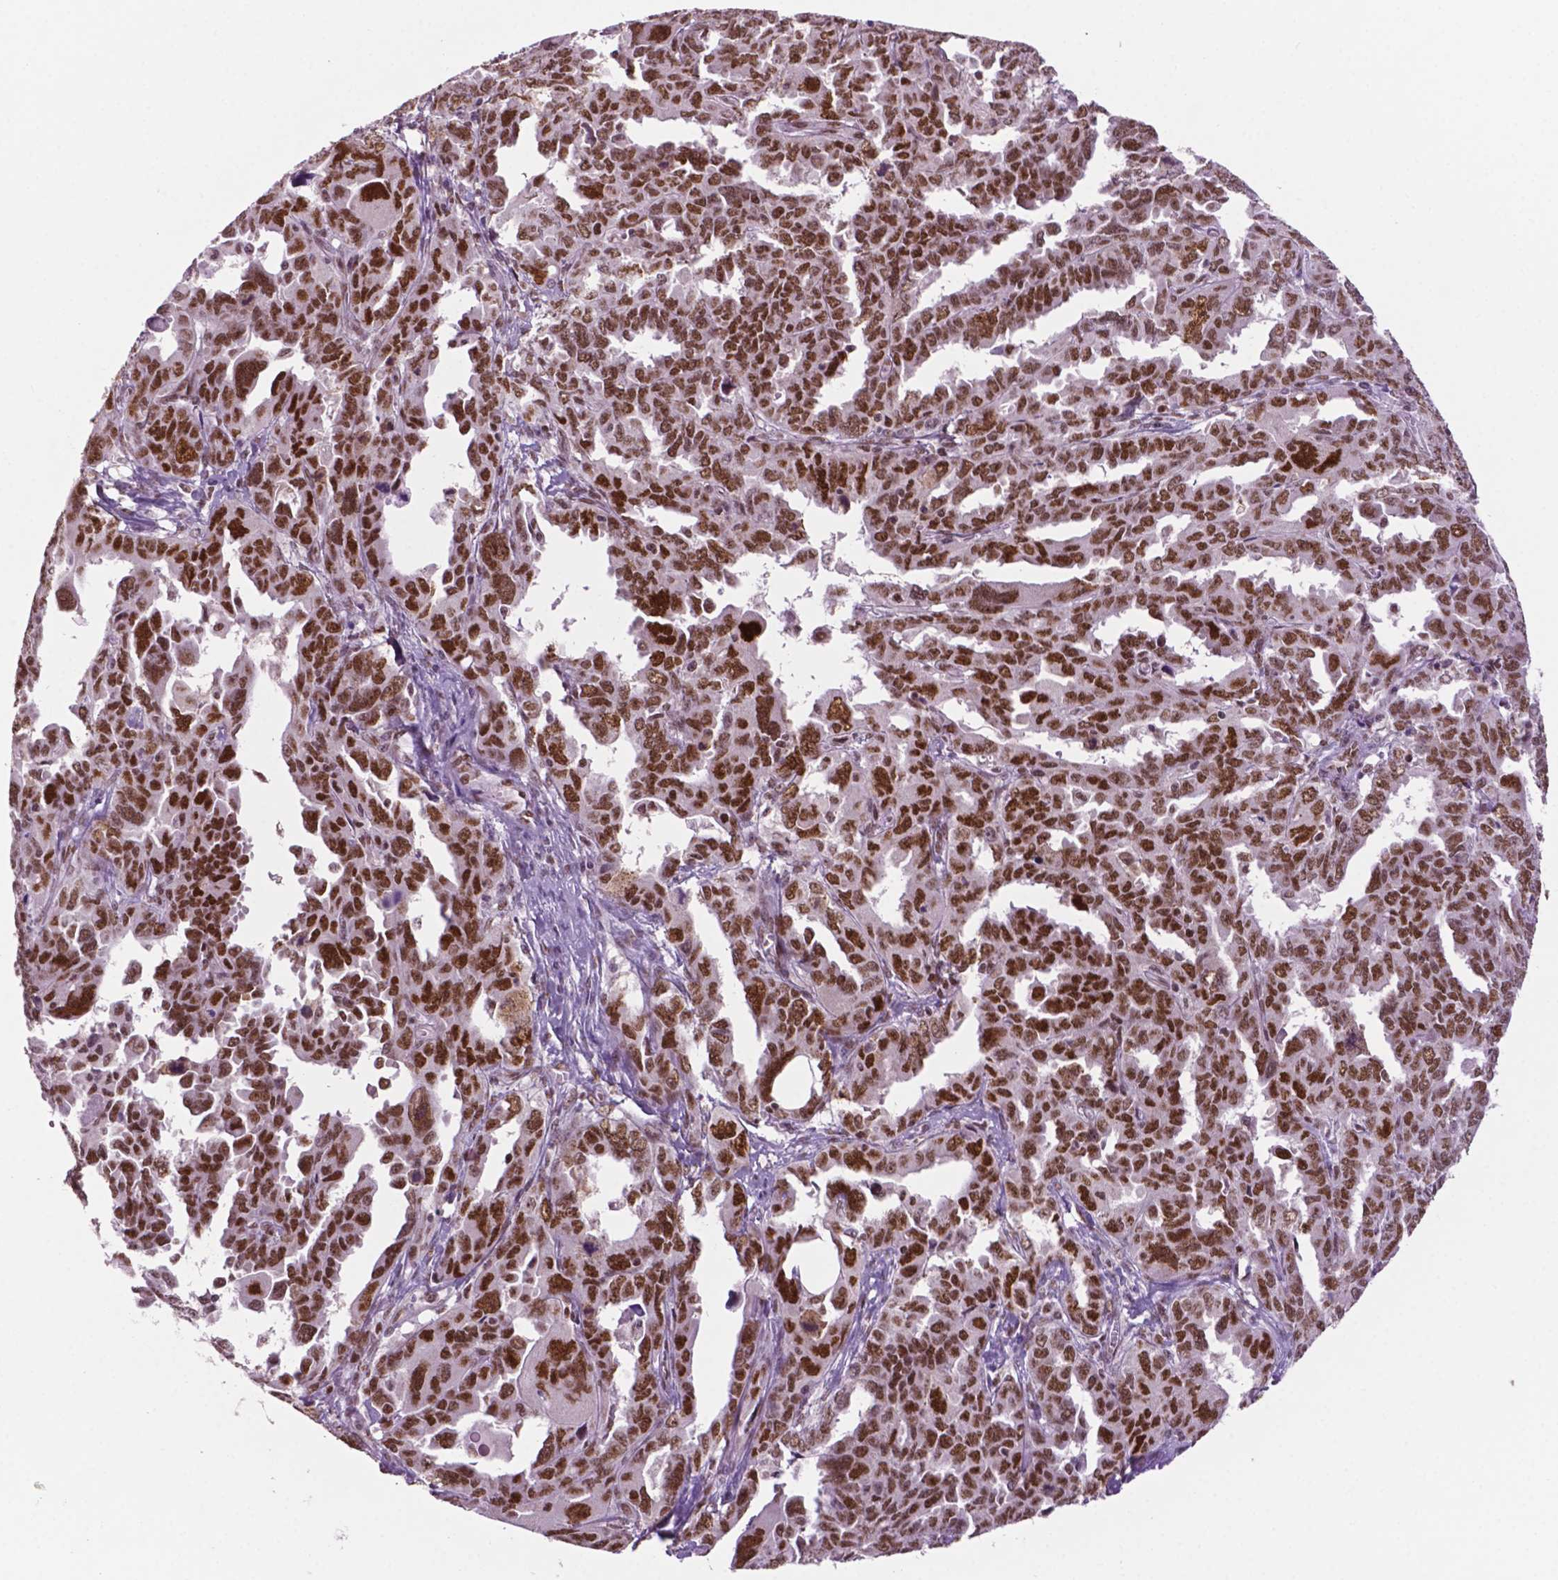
{"staining": {"intensity": "moderate", "quantity": "25%-75%", "location": "nuclear"}, "tissue": "ovarian cancer", "cell_type": "Tumor cells", "image_type": "cancer", "snomed": [{"axis": "morphology", "description": "Adenocarcinoma, NOS"}, {"axis": "morphology", "description": "Carcinoma, endometroid"}, {"axis": "topography", "description": "Ovary"}], "caption": "Immunohistochemical staining of human endometroid carcinoma (ovarian) reveals moderate nuclear protein staining in approximately 25%-75% of tumor cells.", "gene": "MLH1", "patient": {"sex": "female", "age": 72}}